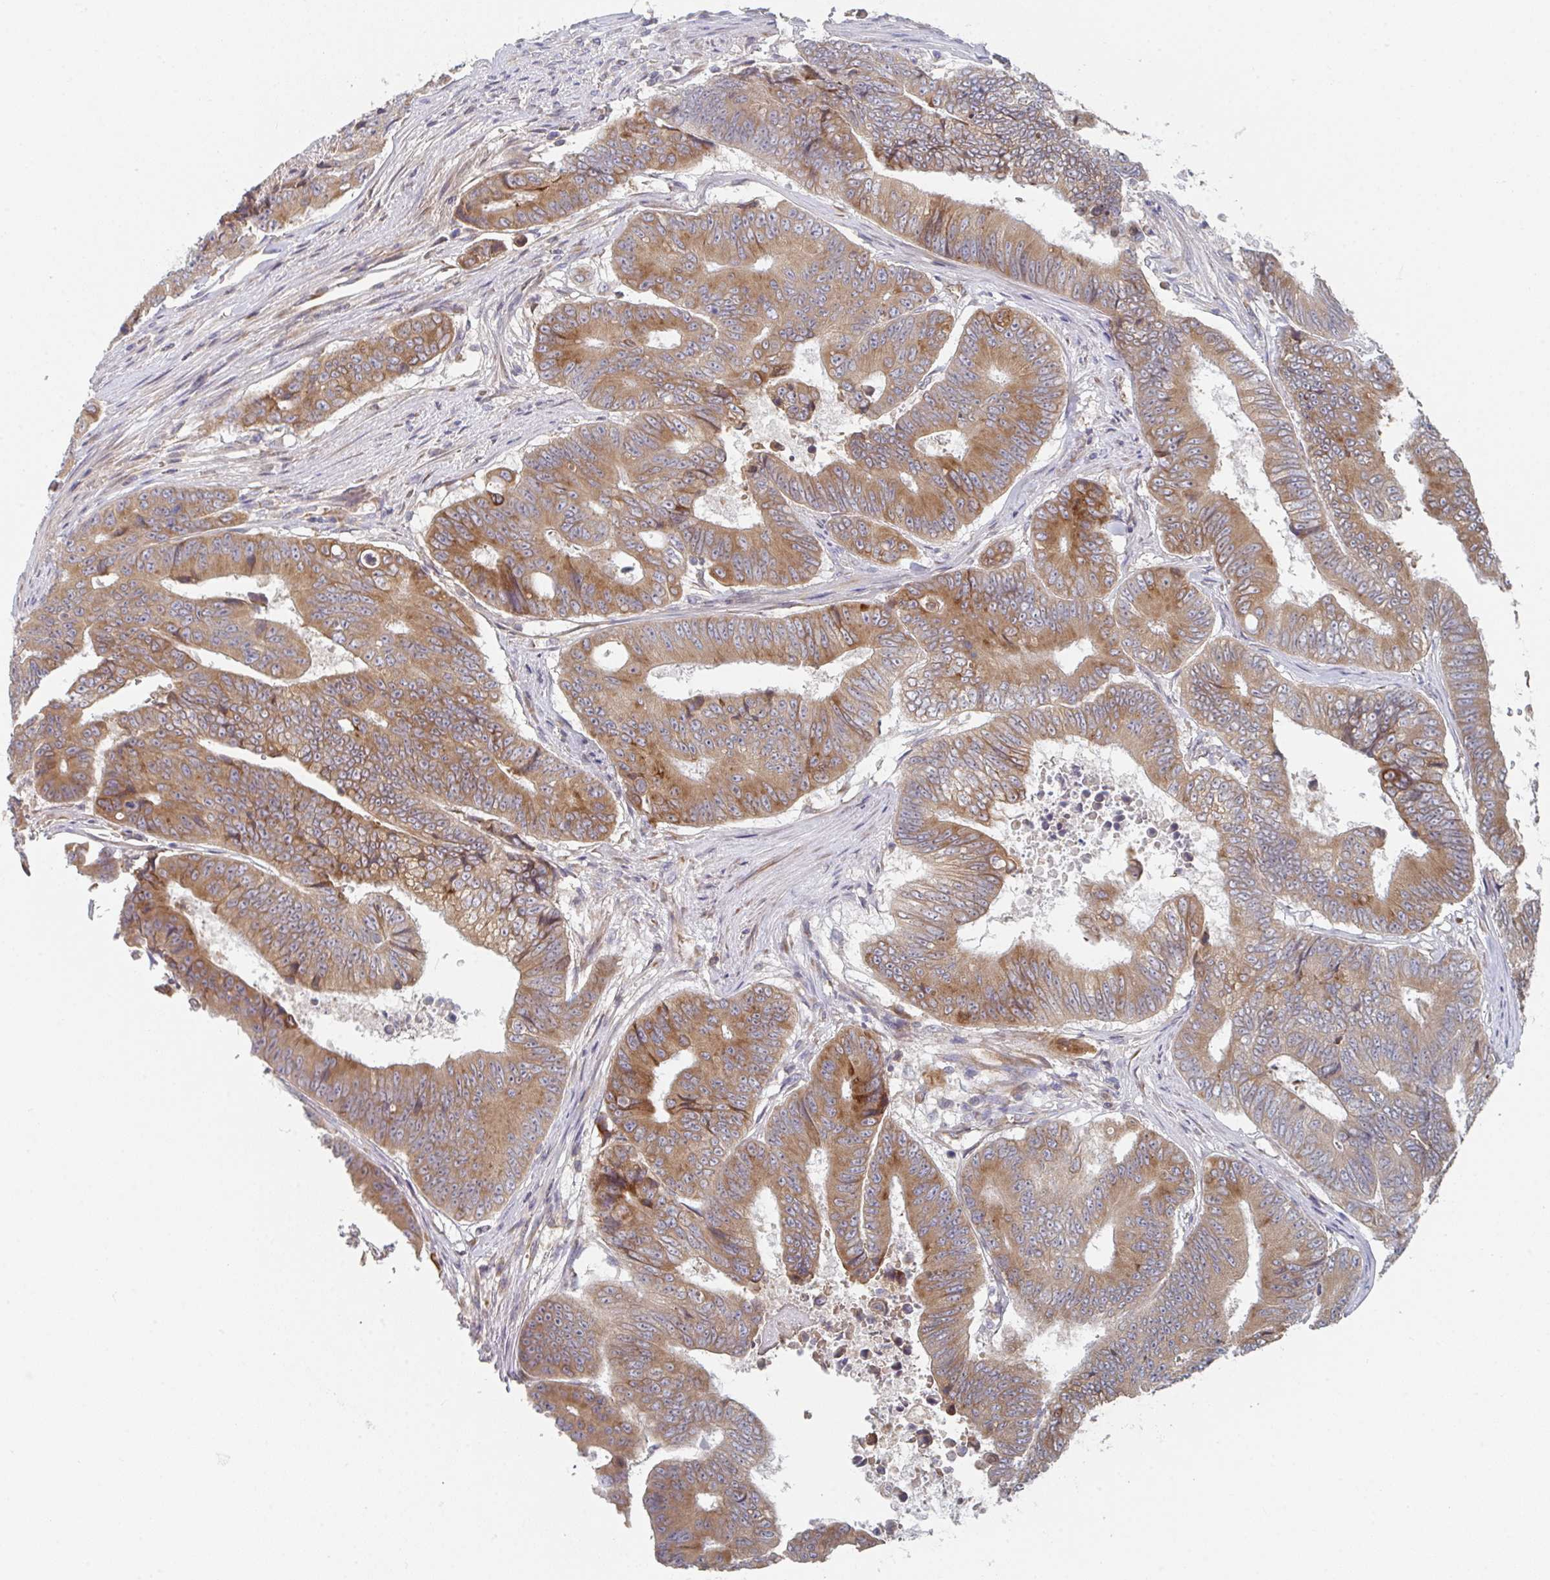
{"staining": {"intensity": "moderate", "quantity": ">75%", "location": "cytoplasmic/membranous"}, "tissue": "colorectal cancer", "cell_type": "Tumor cells", "image_type": "cancer", "snomed": [{"axis": "morphology", "description": "Adenocarcinoma, NOS"}, {"axis": "topography", "description": "Colon"}], "caption": "Immunohistochemistry (IHC) of colorectal cancer (adenocarcinoma) displays medium levels of moderate cytoplasmic/membranous positivity in approximately >75% of tumor cells.", "gene": "ELOVL1", "patient": {"sex": "female", "age": 48}}